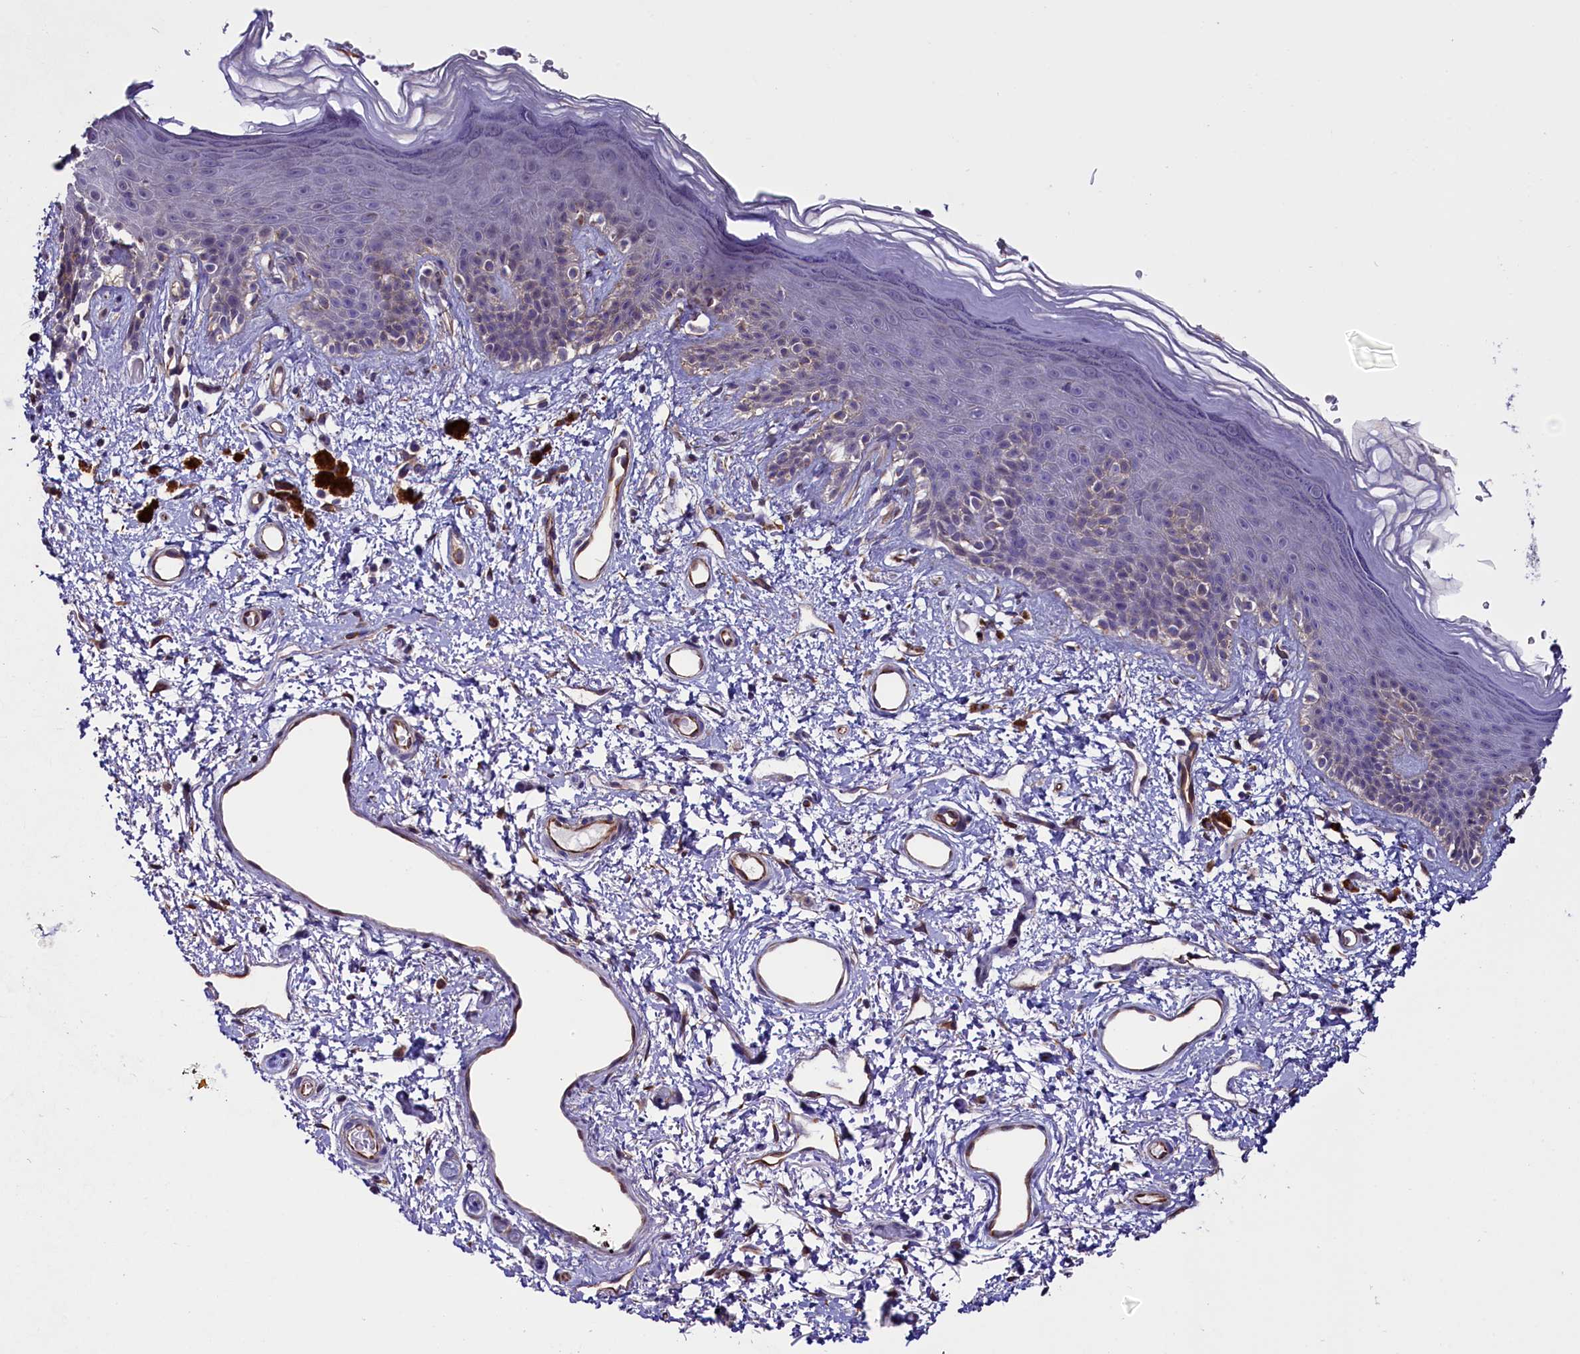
{"staining": {"intensity": "weak", "quantity": "<25%", "location": "nuclear"}, "tissue": "skin", "cell_type": "Epidermal cells", "image_type": "normal", "snomed": [{"axis": "morphology", "description": "Normal tissue, NOS"}, {"axis": "topography", "description": "Anal"}], "caption": "Histopathology image shows no protein staining in epidermal cells of unremarkable skin. Brightfield microscopy of immunohistochemistry stained with DAB (3,3'-diaminobenzidine) (brown) and hematoxylin (blue), captured at high magnification.", "gene": "PDILT", "patient": {"sex": "female", "age": 46}}